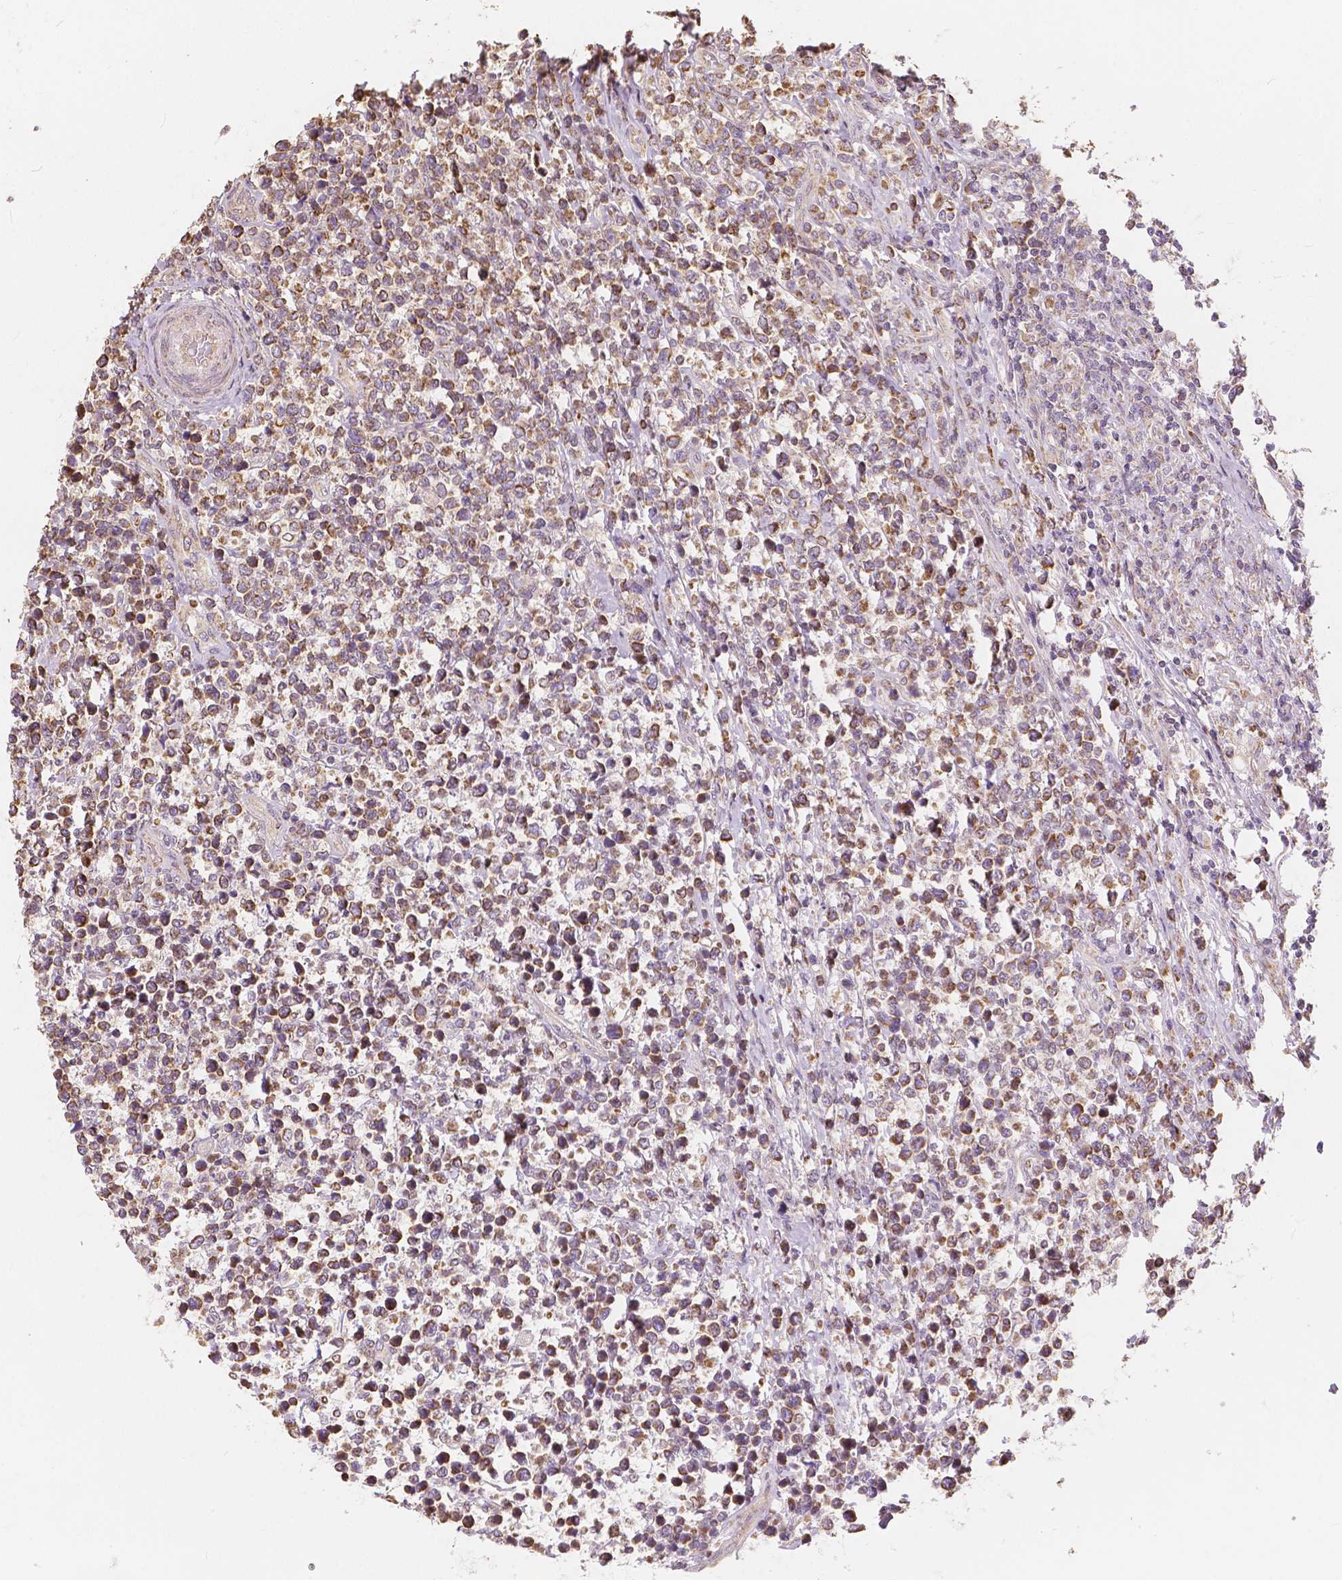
{"staining": {"intensity": "moderate", "quantity": ">75%", "location": "cytoplasmic/membranous"}, "tissue": "lymphoma", "cell_type": "Tumor cells", "image_type": "cancer", "snomed": [{"axis": "morphology", "description": "Malignant lymphoma, non-Hodgkin's type, High grade"}, {"axis": "topography", "description": "Soft tissue"}], "caption": "This is an image of immunohistochemistry staining of lymphoma, which shows moderate staining in the cytoplasmic/membranous of tumor cells.", "gene": "PEX26", "patient": {"sex": "female", "age": 56}}